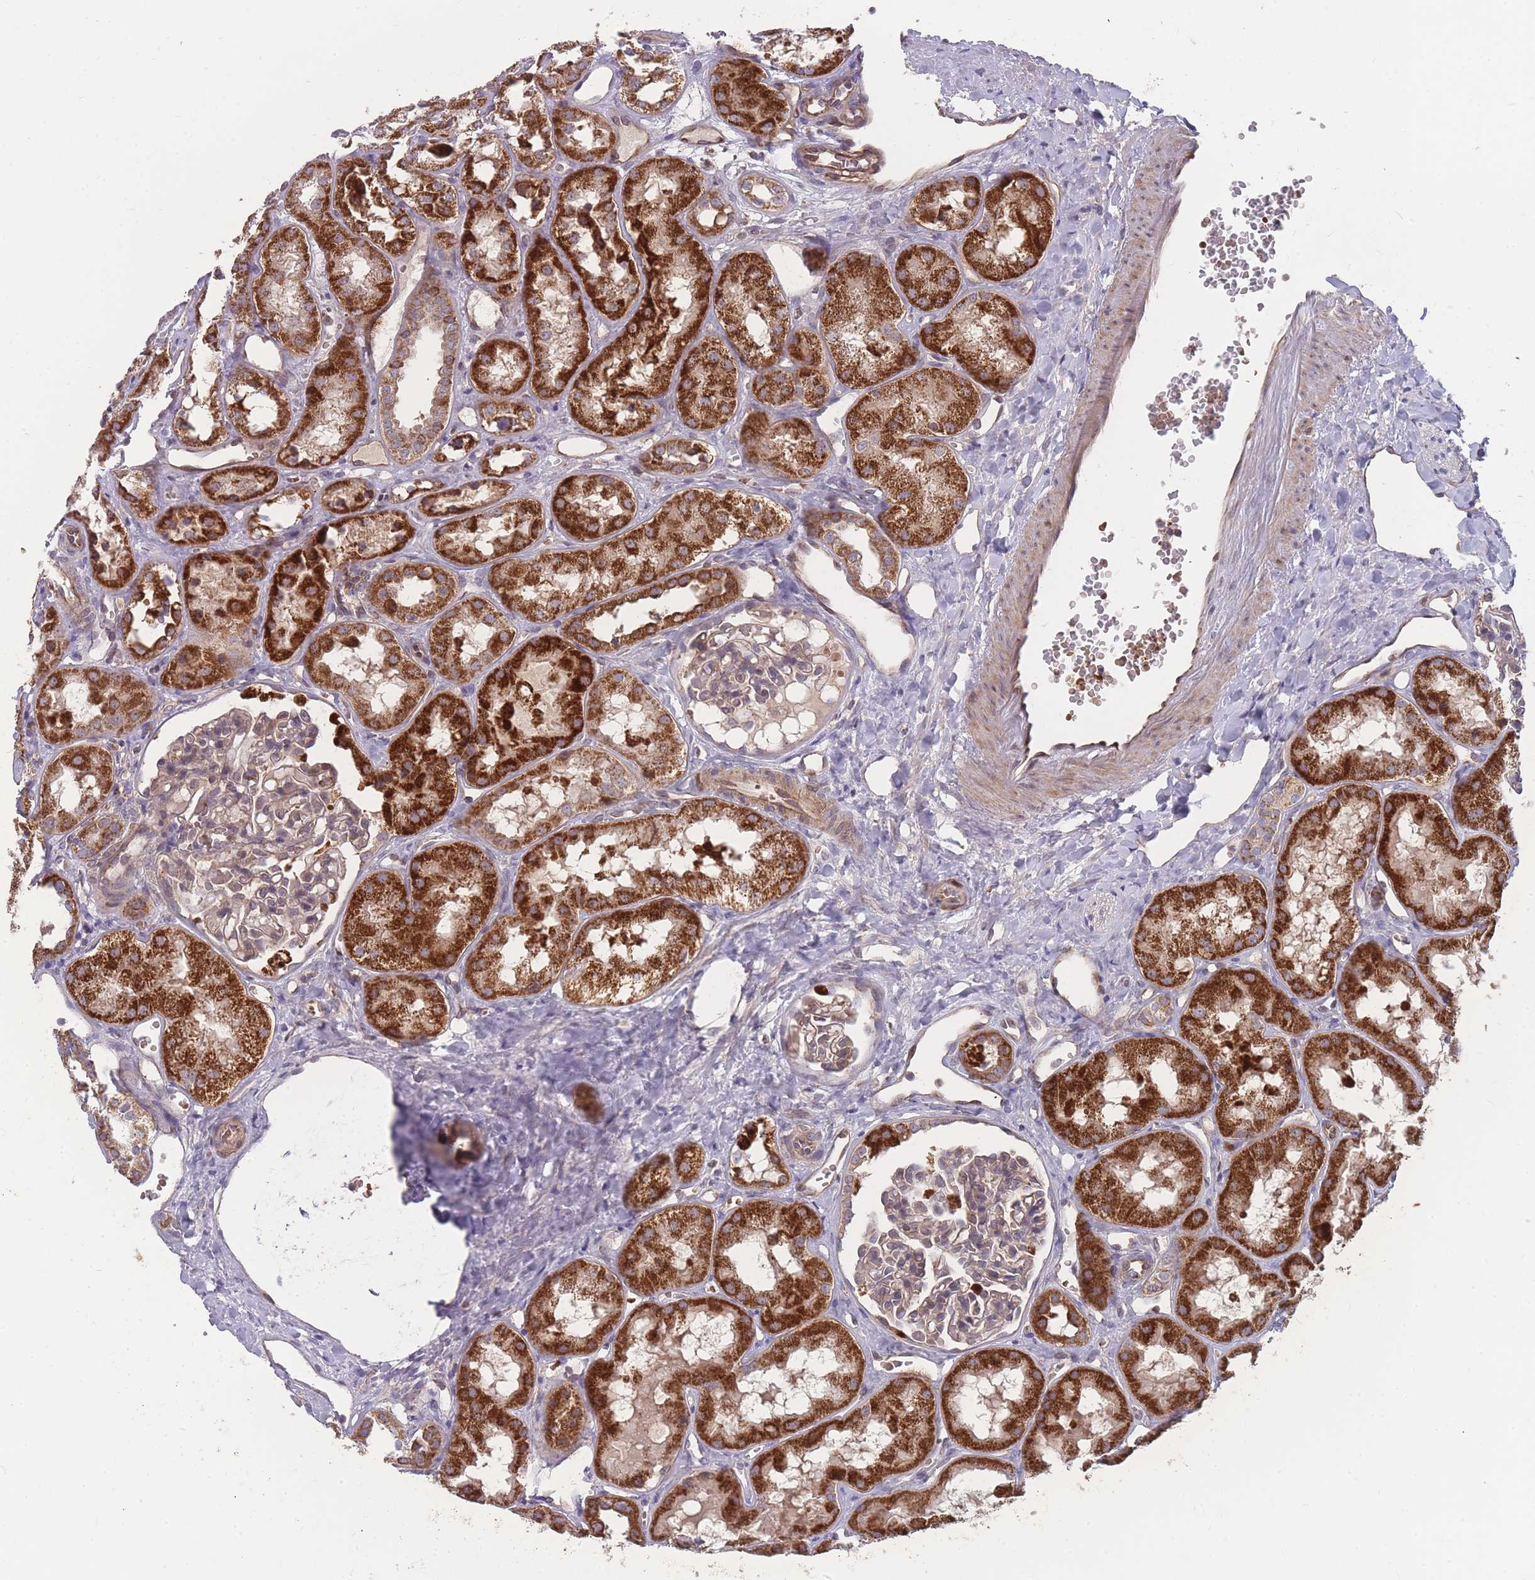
{"staining": {"intensity": "weak", "quantity": "<25%", "location": "cytoplasmic/membranous"}, "tissue": "kidney", "cell_type": "Cells in glomeruli", "image_type": "normal", "snomed": [{"axis": "morphology", "description": "Normal tissue, NOS"}, {"axis": "topography", "description": "Kidney"}], "caption": "Cells in glomeruli show no significant positivity in normal kidney. Brightfield microscopy of immunohistochemistry stained with DAB (3,3'-diaminobenzidine) (brown) and hematoxylin (blue), captured at high magnification.", "gene": "SLC35B4", "patient": {"sex": "male", "age": 16}}